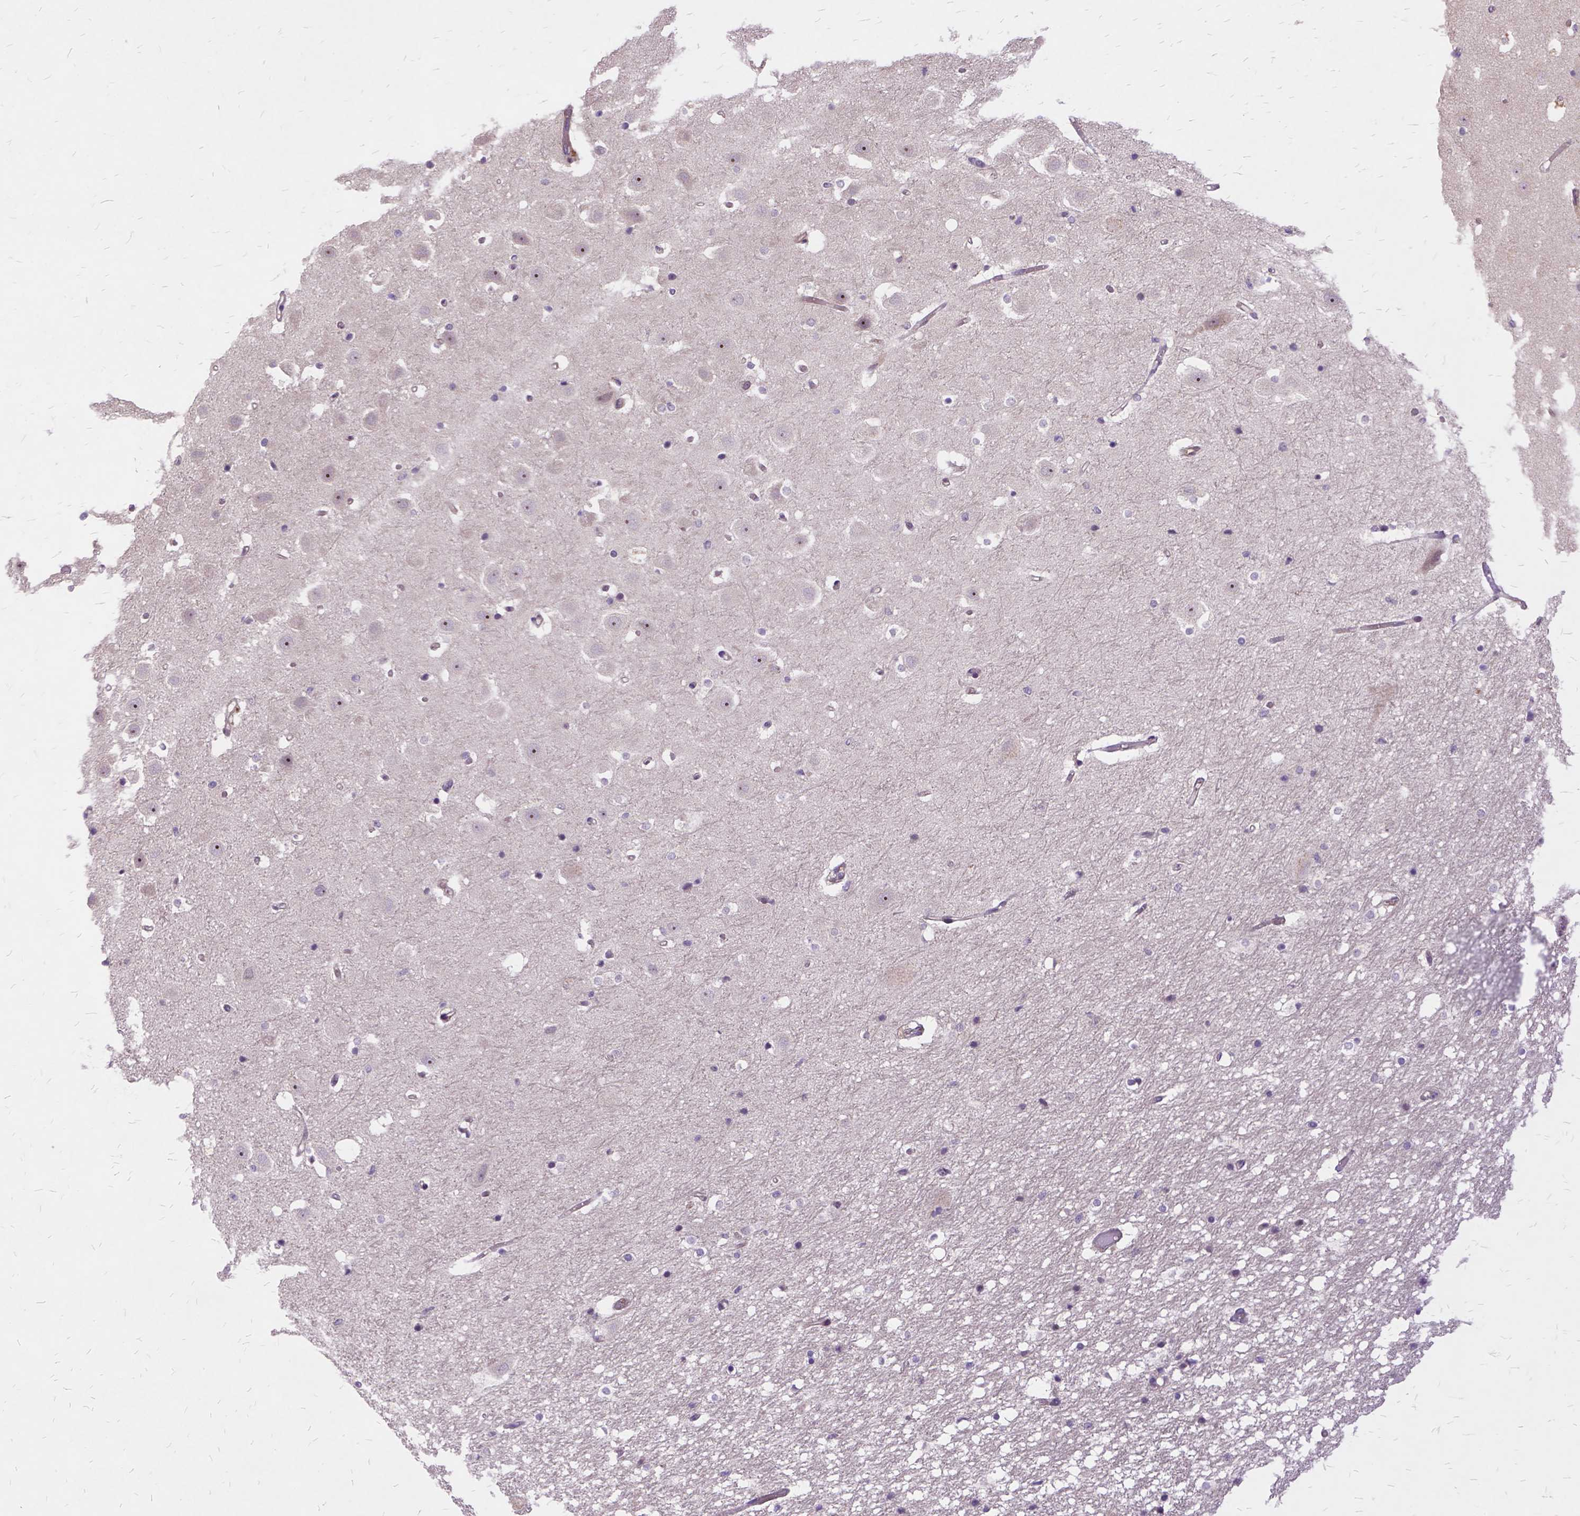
{"staining": {"intensity": "negative", "quantity": "none", "location": "none"}, "tissue": "hippocampus", "cell_type": "Glial cells", "image_type": "normal", "snomed": [{"axis": "morphology", "description": "Normal tissue, NOS"}, {"axis": "topography", "description": "Hippocampus"}], "caption": "High magnification brightfield microscopy of benign hippocampus stained with DAB (3,3'-diaminobenzidine) (brown) and counterstained with hematoxylin (blue): glial cells show no significant expression. Nuclei are stained in blue.", "gene": "ILRUN", "patient": {"sex": "male", "age": 44}}